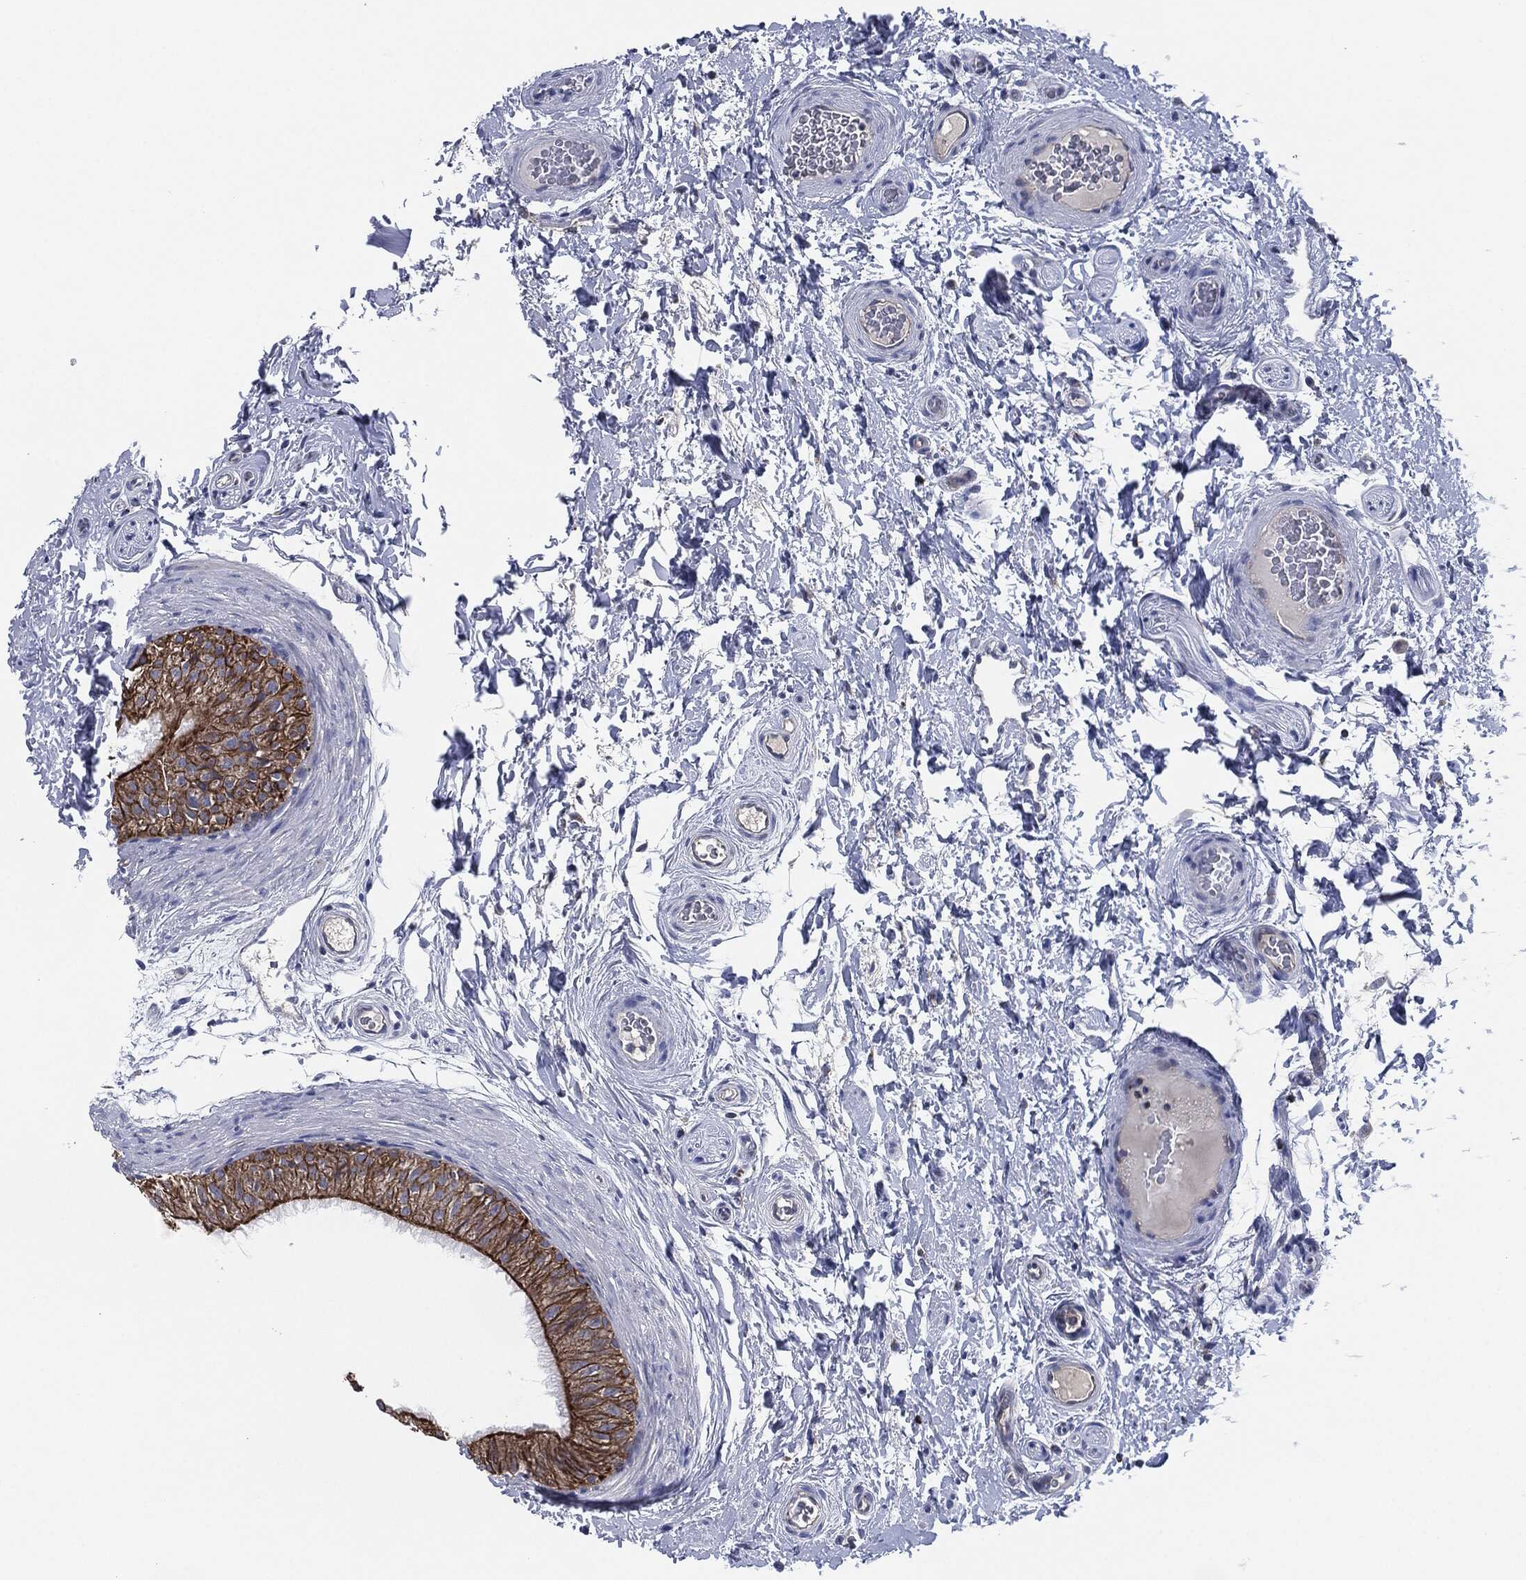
{"staining": {"intensity": "strong", "quantity": ">75%", "location": "cytoplasmic/membranous"}, "tissue": "epididymis", "cell_type": "Glandular cells", "image_type": "normal", "snomed": [{"axis": "morphology", "description": "Normal tissue, NOS"}, {"axis": "topography", "description": "Epididymis"}], "caption": "This is an image of immunohistochemistry (IHC) staining of normal epididymis, which shows strong staining in the cytoplasmic/membranous of glandular cells.", "gene": "SHROOM2", "patient": {"sex": "male", "age": 34}}